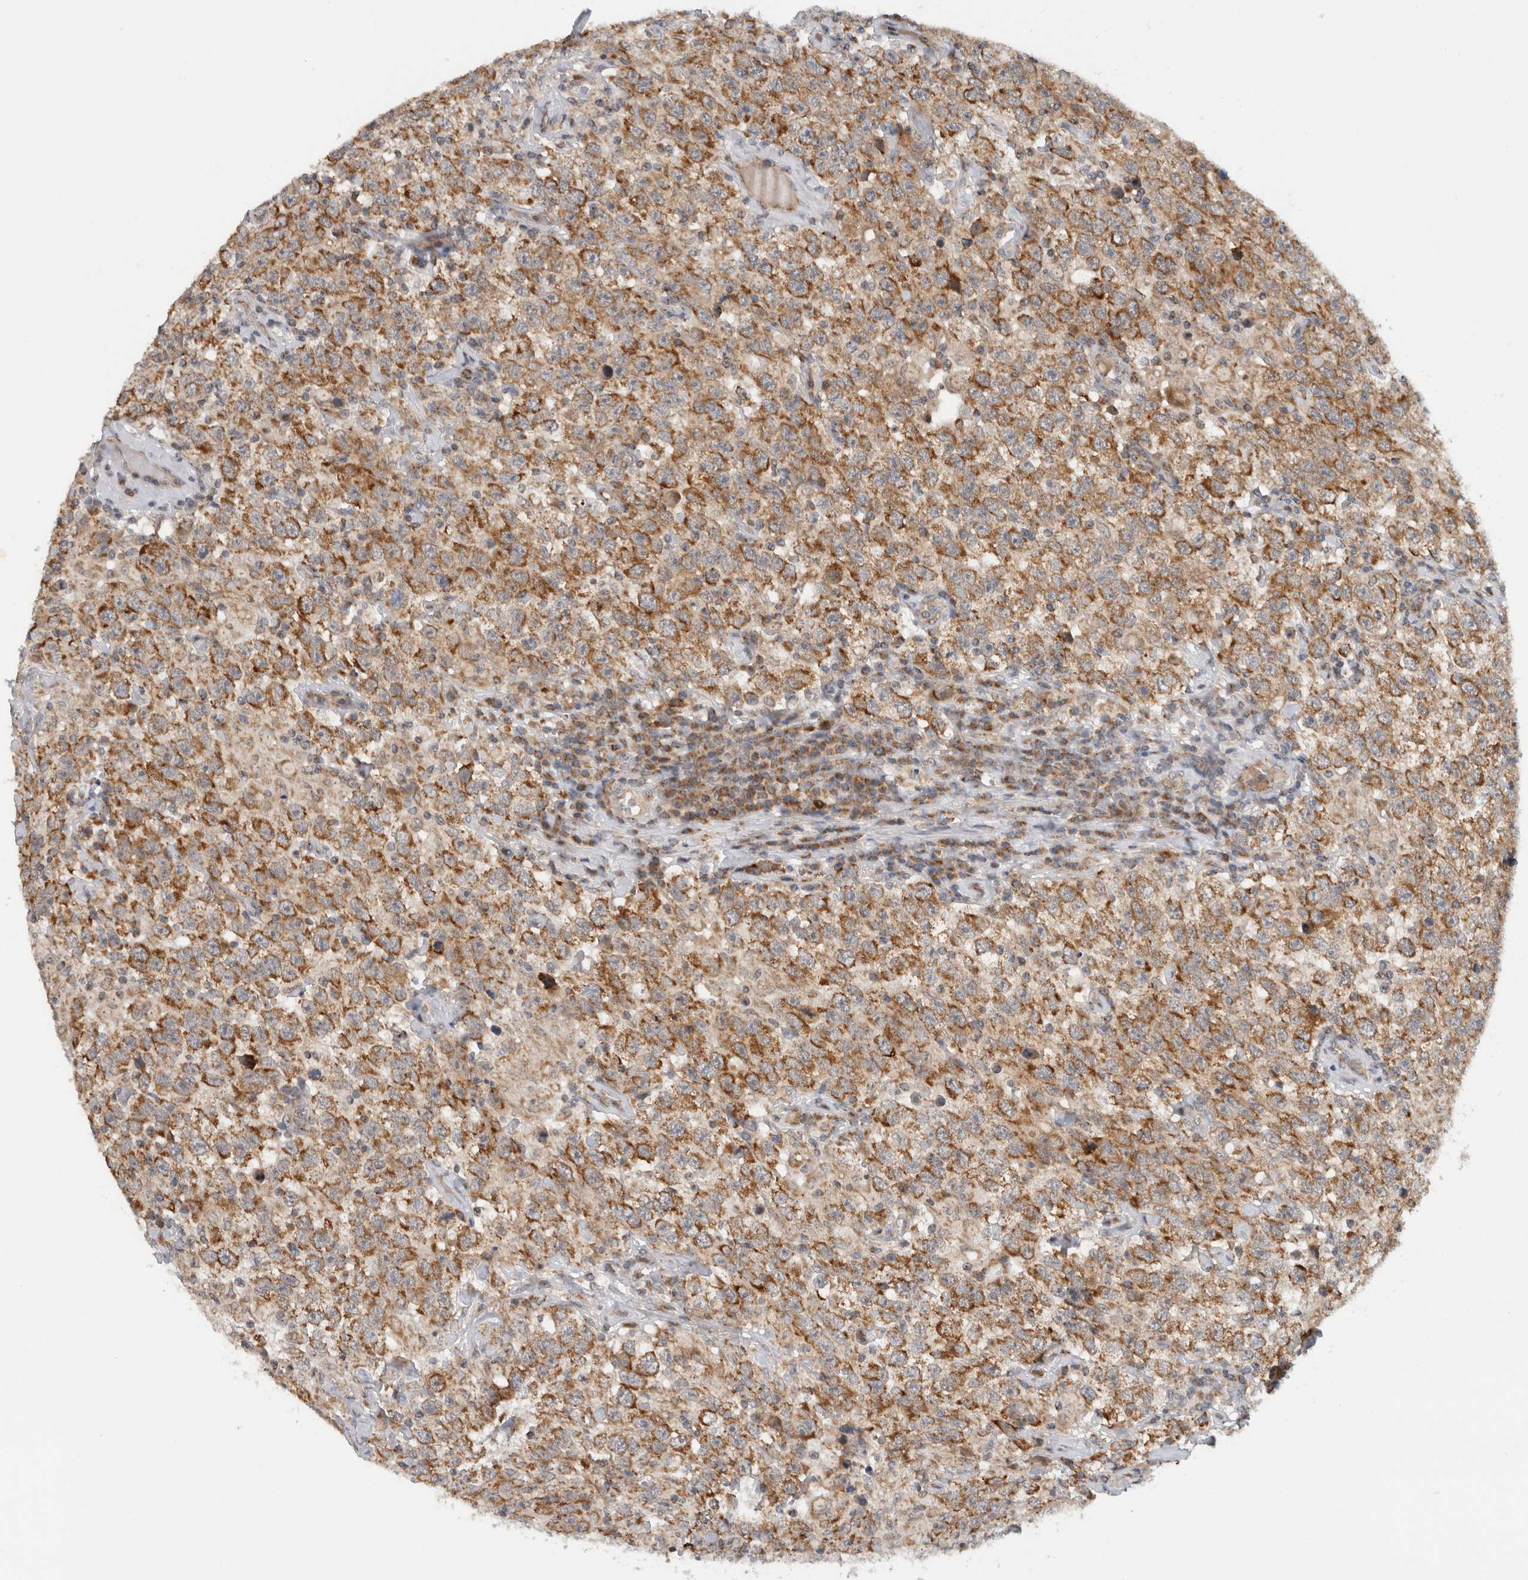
{"staining": {"intensity": "moderate", "quantity": ">75%", "location": "cytoplasmic/membranous"}, "tissue": "testis cancer", "cell_type": "Tumor cells", "image_type": "cancer", "snomed": [{"axis": "morphology", "description": "Seminoma, NOS"}, {"axis": "topography", "description": "Testis"}], "caption": "Moderate cytoplasmic/membranous protein positivity is present in approximately >75% of tumor cells in seminoma (testis). (Brightfield microscopy of DAB IHC at high magnification).", "gene": "CMC2", "patient": {"sex": "male", "age": 41}}